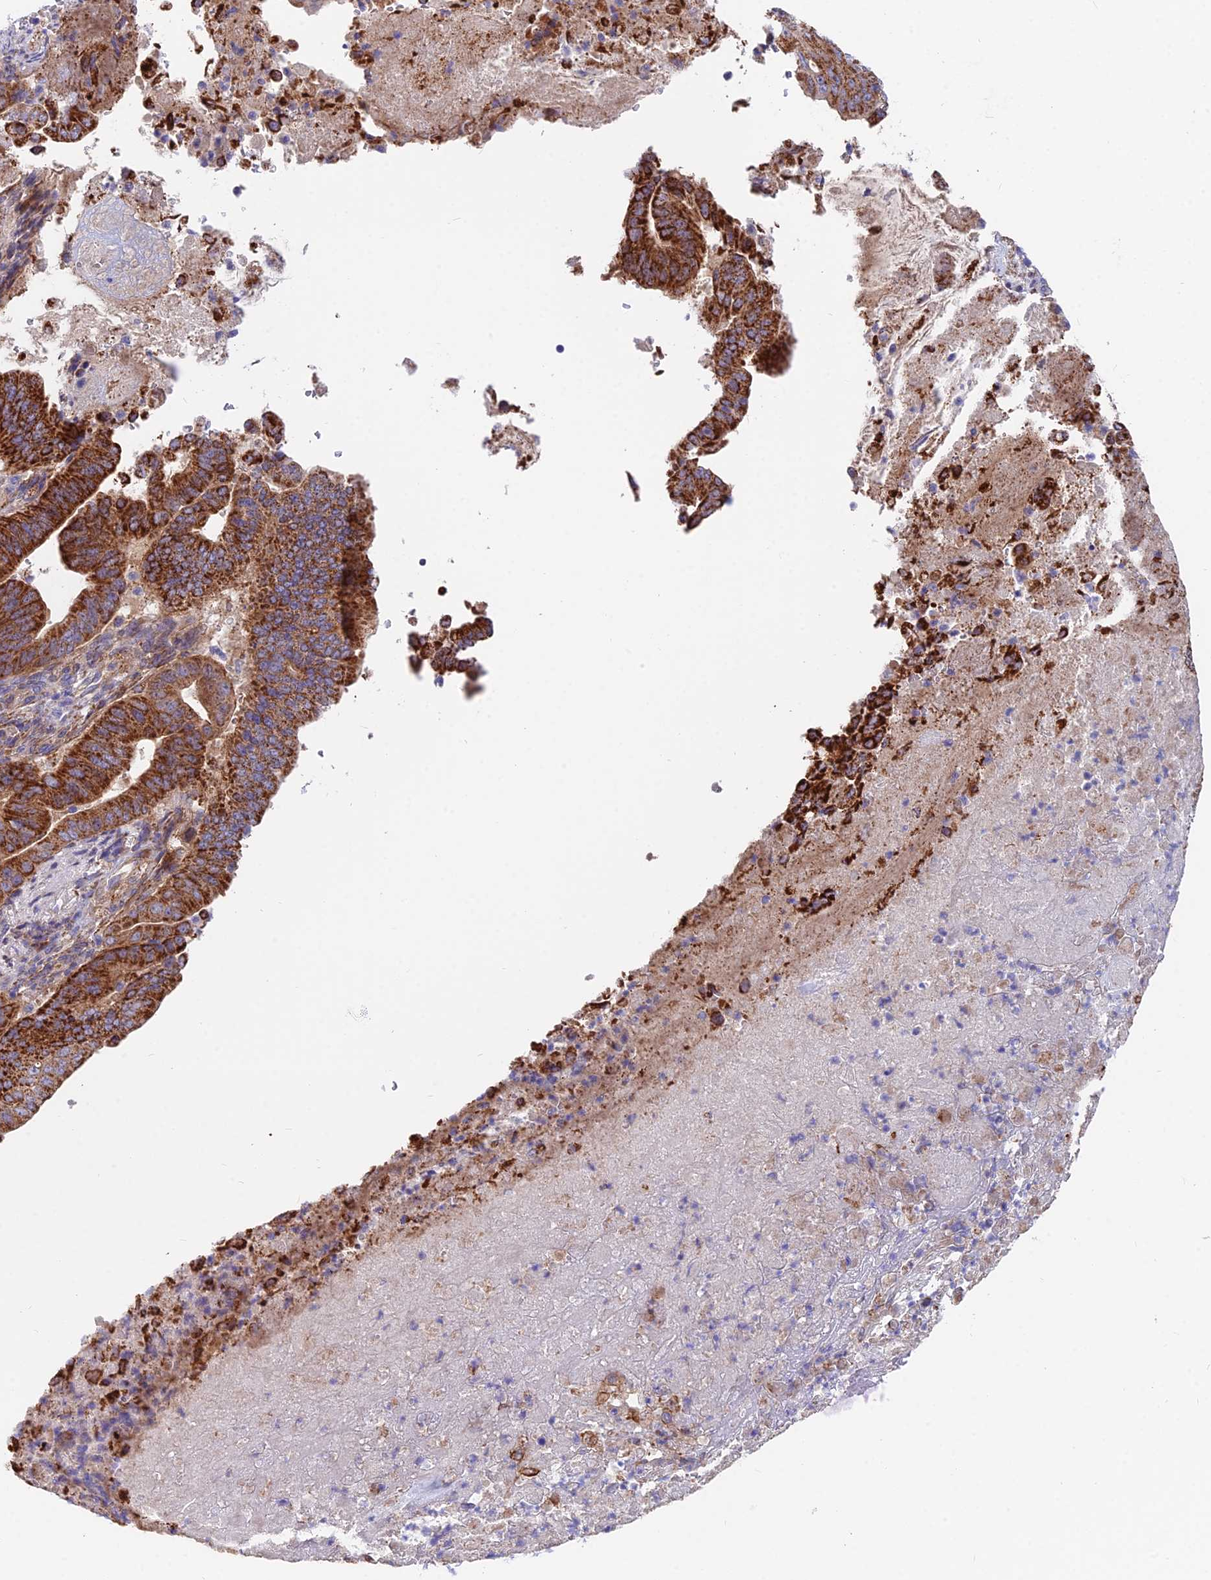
{"staining": {"intensity": "strong", "quantity": ">75%", "location": "cytoplasmic/membranous"}, "tissue": "pancreatic cancer", "cell_type": "Tumor cells", "image_type": "cancer", "snomed": [{"axis": "morphology", "description": "Adenocarcinoma, NOS"}, {"axis": "topography", "description": "Pancreas"}], "caption": "Immunohistochemical staining of human pancreatic cancer (adenocarcinoma) displays strong cytoplasmic/membranous protein expression in about >75% of tumor cells.", "gene": "TIGD6", "patient": {"sex": "female", "age": 77}}